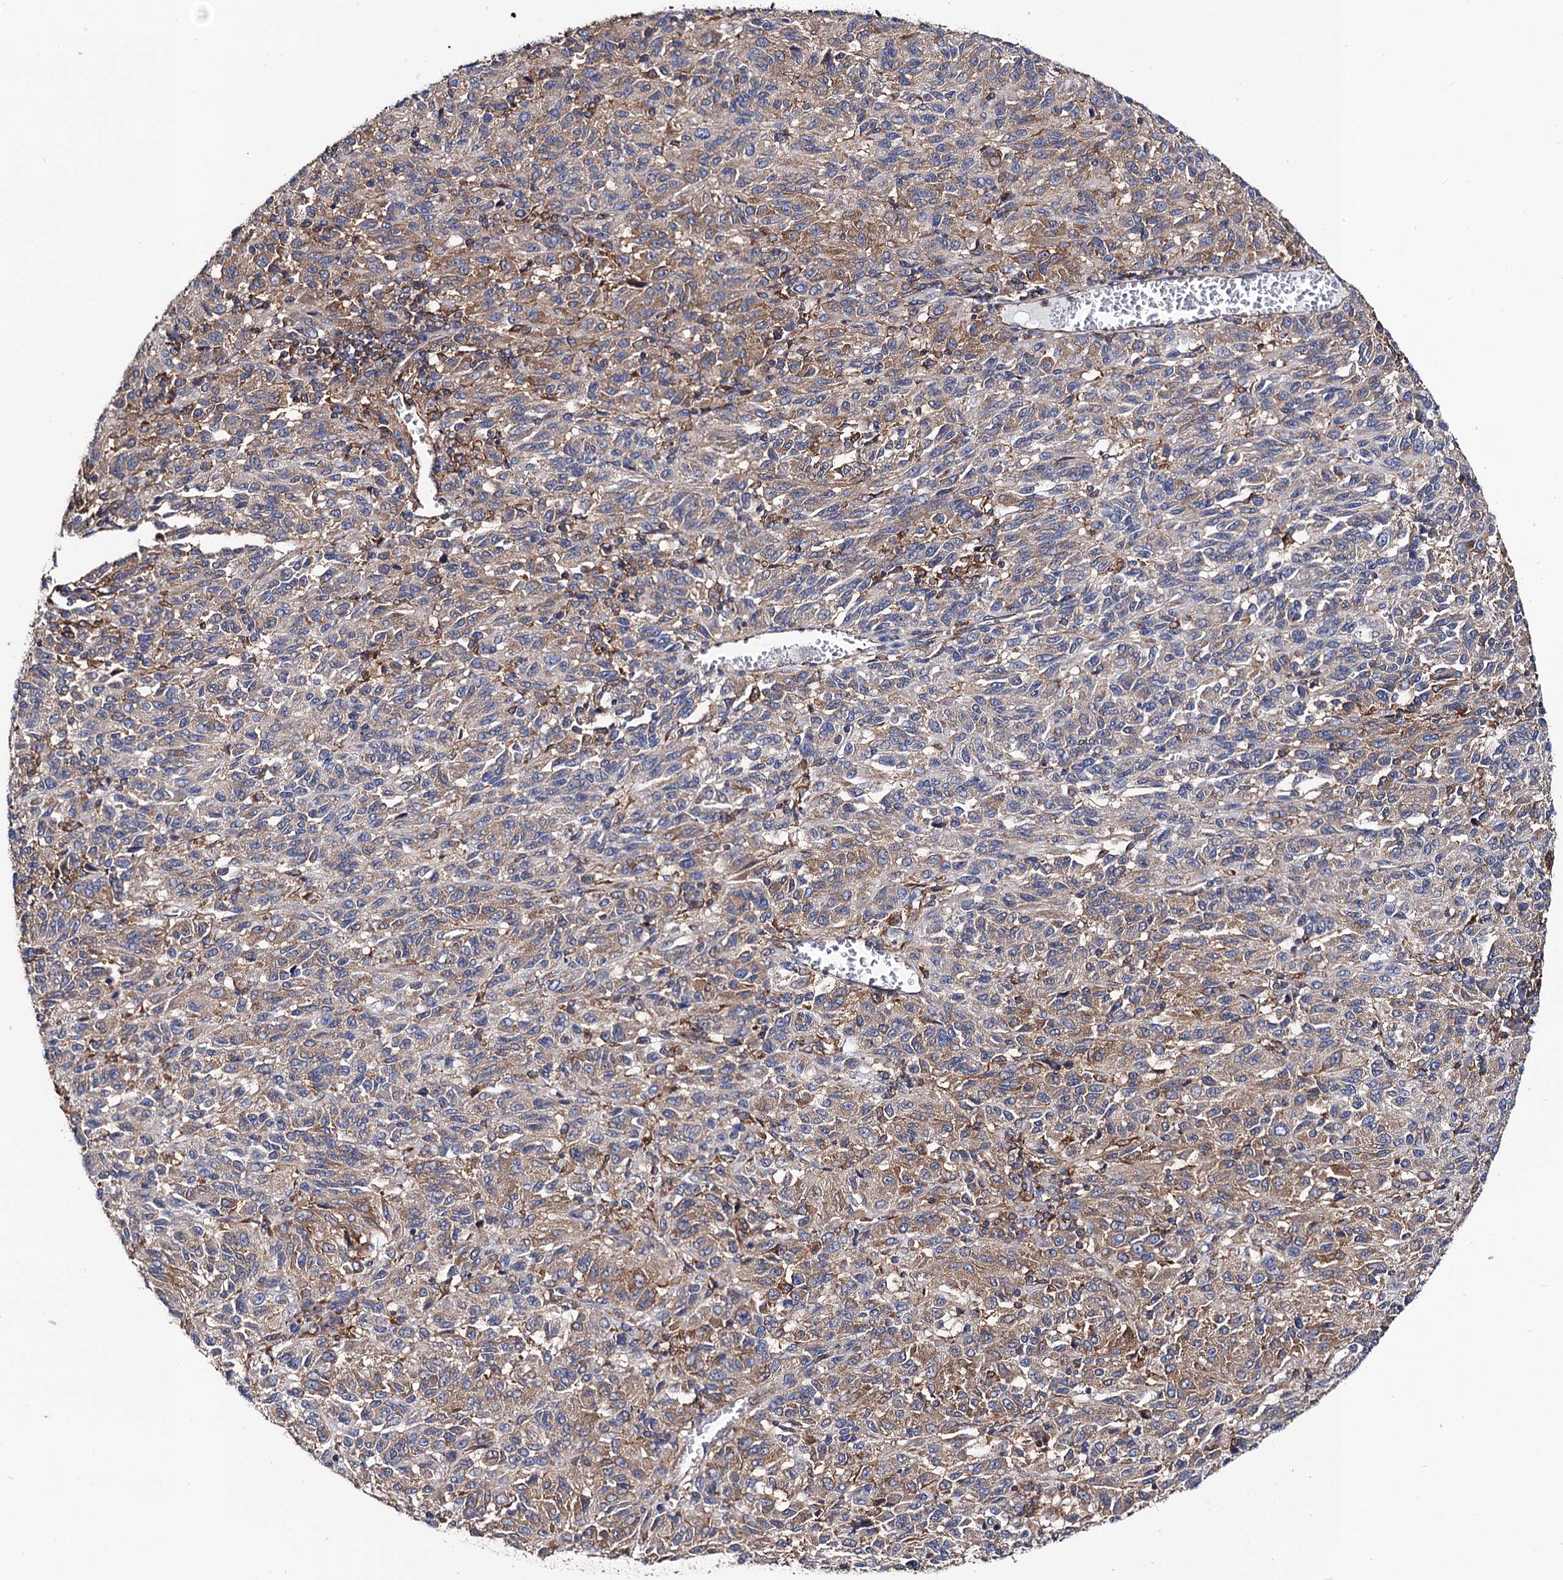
{"staining": {"intensity": "moderate", "quantity": "25%-75%", "location": "cytoplasmic/membranous"}, "tissue": "melanoma", "cell_type": "Tumor cells", "image_type": "cancer", "snomed": [{"axis": "morphology", "description": "Malignant melanoma, Metastatic site"}, {"axis": "topography", "description": "Lung"}], "caption": "Protein staining of melanoma tissue shows moderate cytoplasmic/membranous positivity in approximately 25%-75% of tumor cells. (DAB (3,3'-diaminobenzidine) = brown stain, brightfield microscopy at high magnification).", "gene": "DYDC1", "patient": {"sex": "male", "age": 64}}